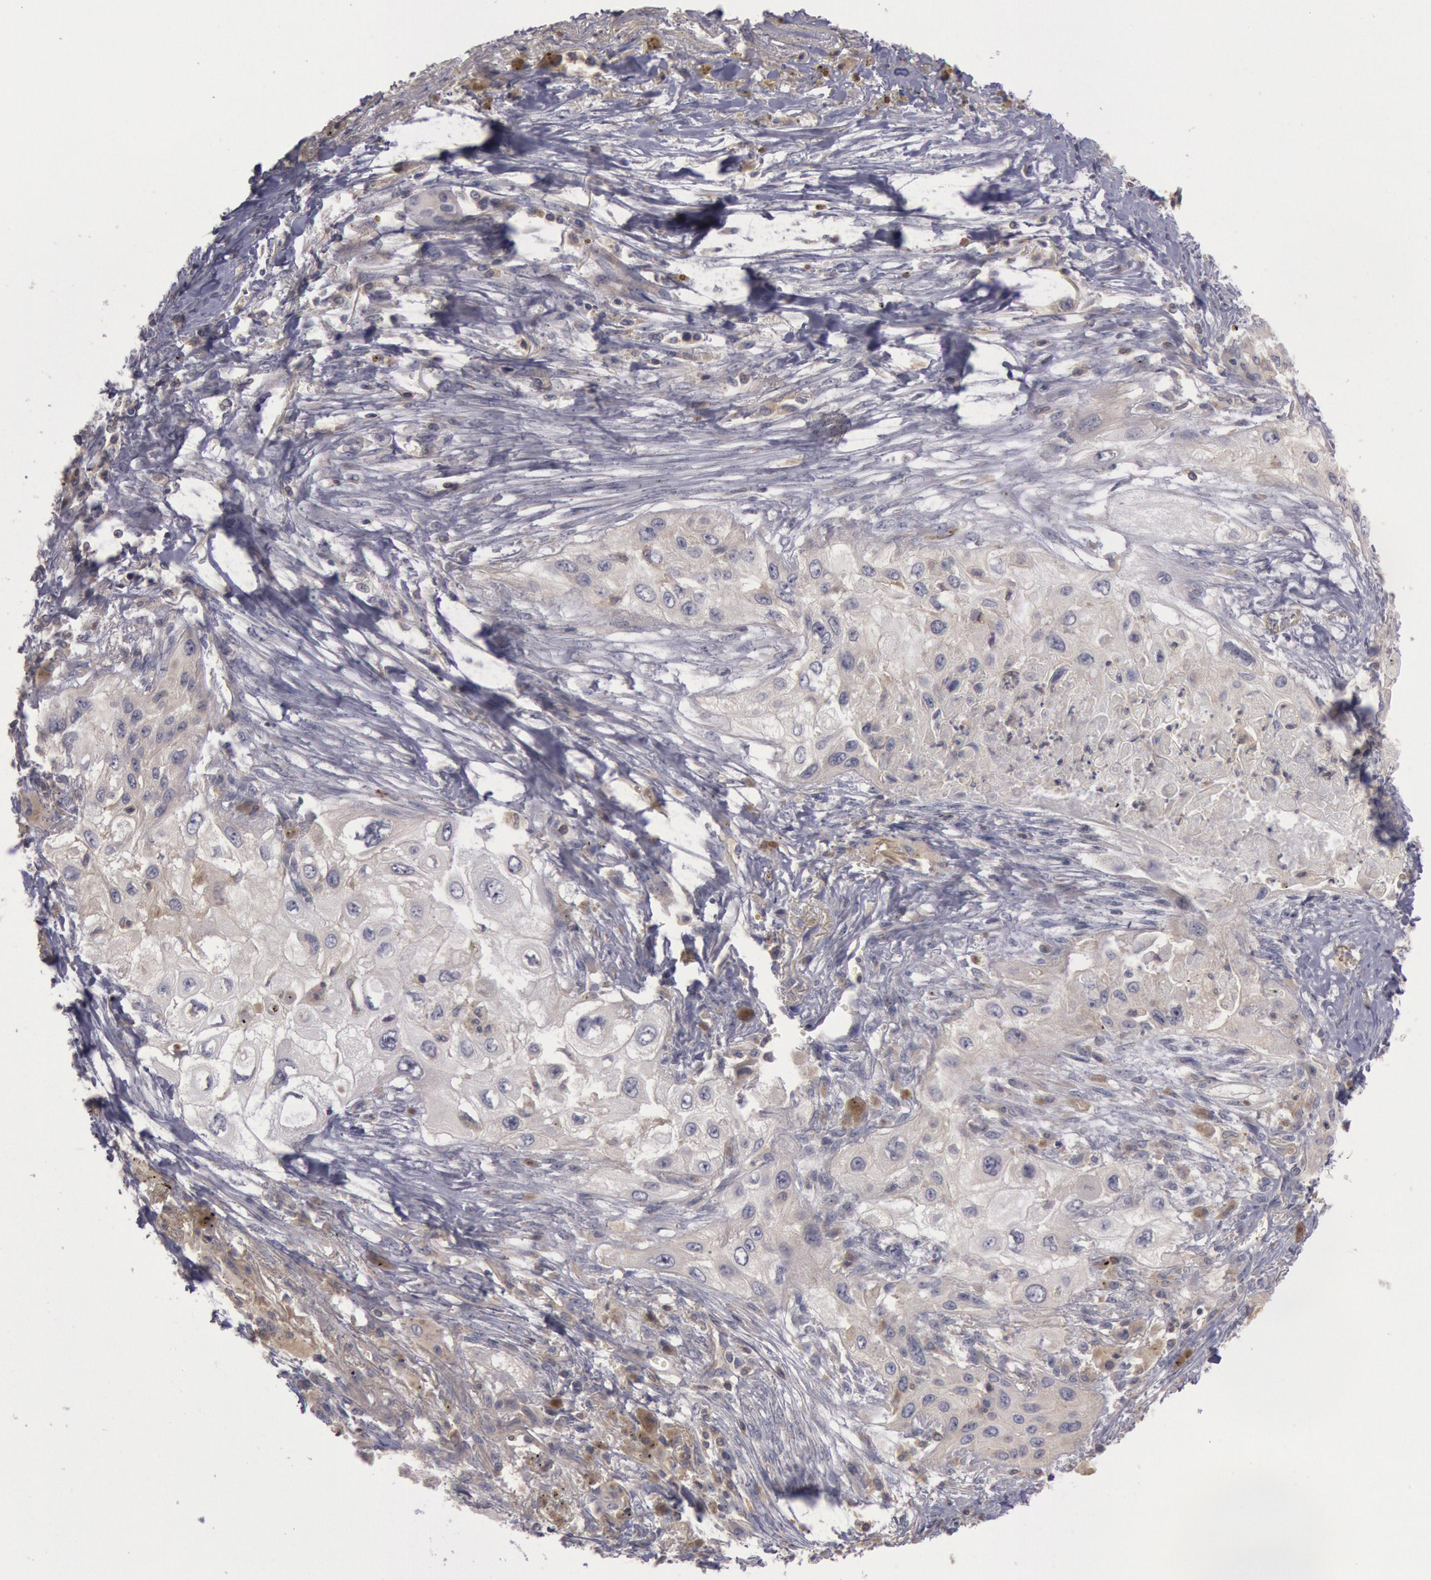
{"staining": {"intensity": "negative", "quantity": "none", "location": "none"}, "tissue": "lung cancer", "cell_type": "Tumor cells", "image_type": "cancer", "snomed": [{"axis": "morphology", "description": "Squamous cell carcinoma, NOS"}, {"axis": "topography", "description": "Lung"}], "caption": "Protein analysis of lung cancer shows no significant expression in tumor cells.", "gene": "PIK3R1", "patient": {"sex": "male", "age": 71}}